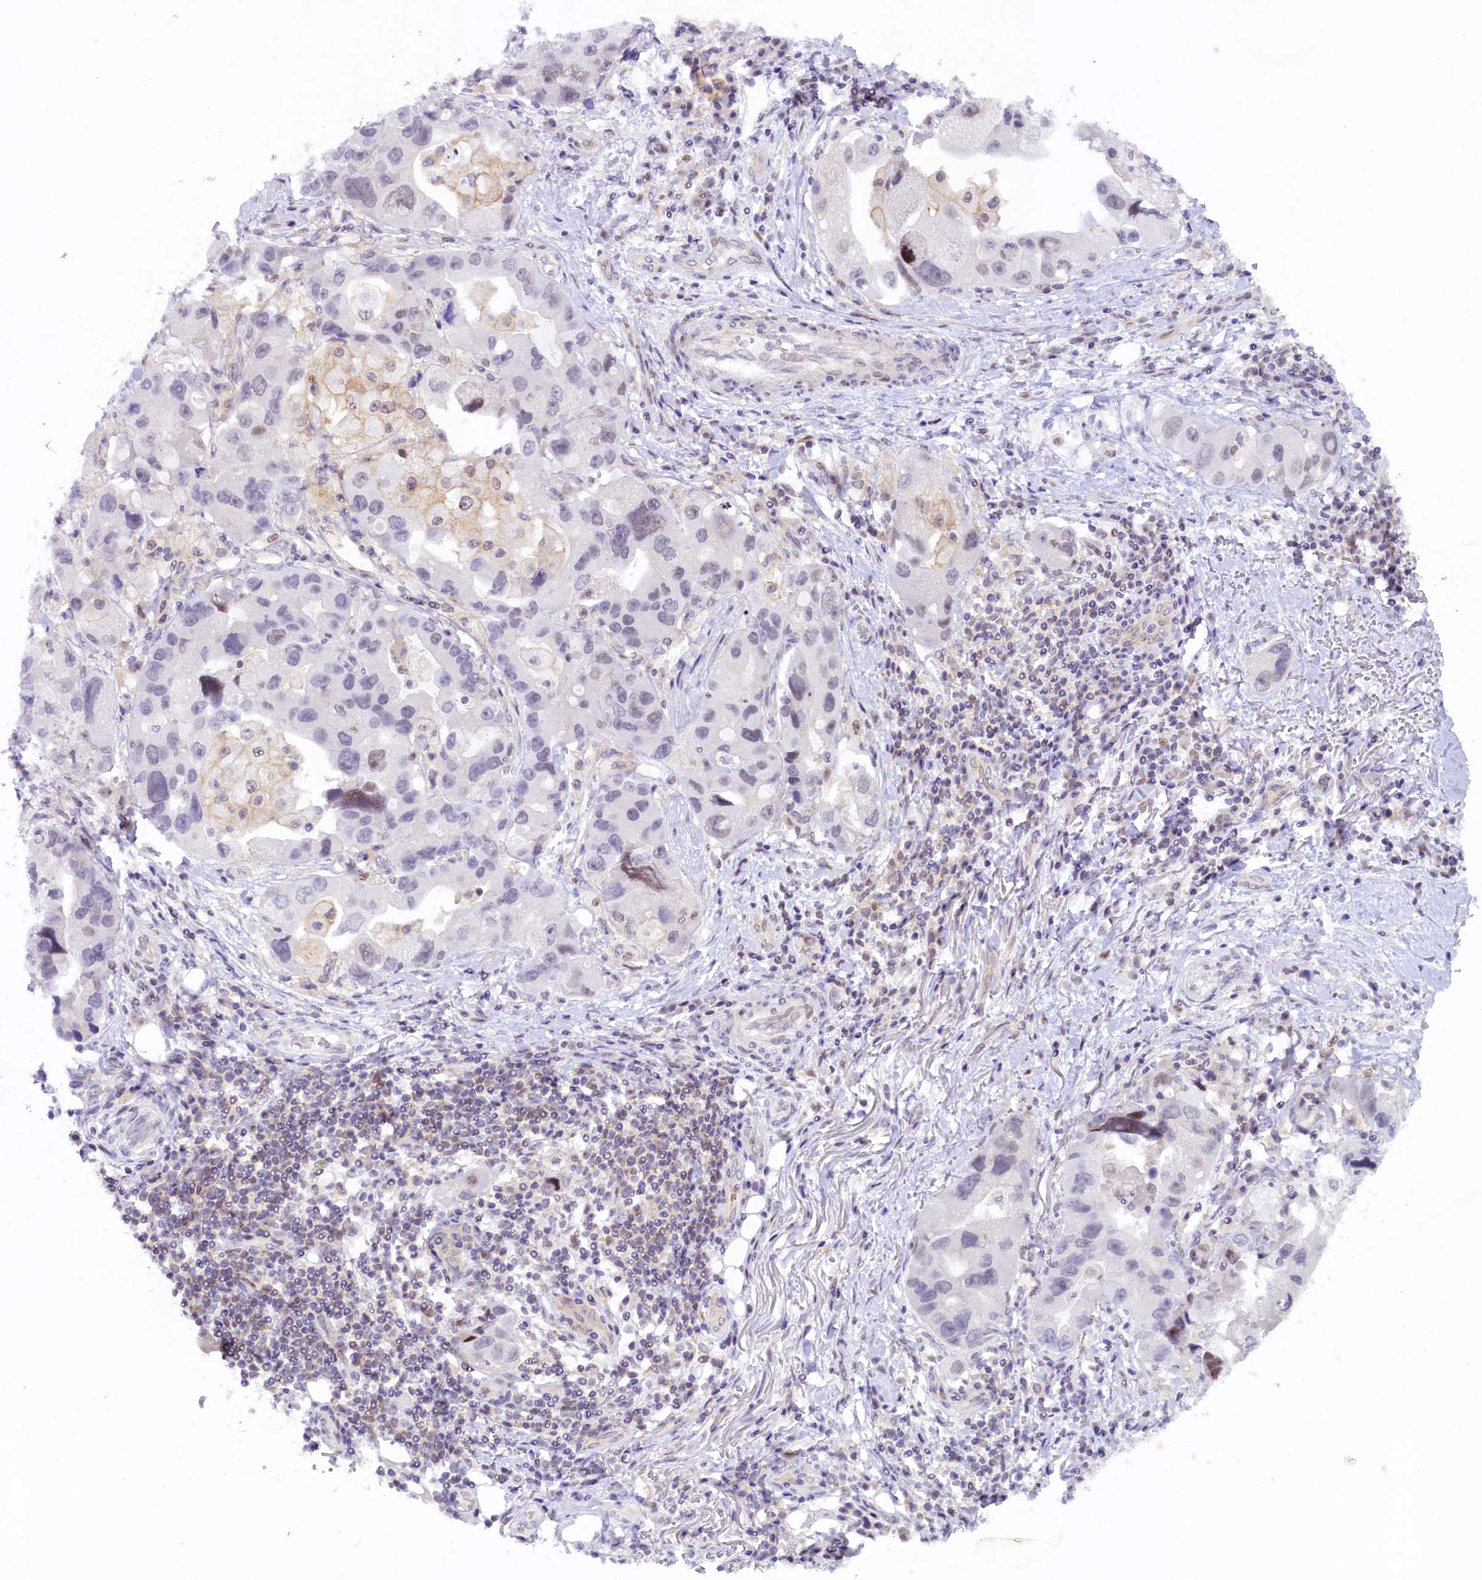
{"staining": {"intensity": "negative", "quantity": "none", "location": "none"}, "tissue": "lung cancer", "cell_type": "Tumor cells", "image_type": "cancer", "snomed": [{"axis": "morphology", "description": "Adenocarcinoma, NOS"}, {"axis": "topography", "description": "Lung"}], "caption": "IHC image of neoplastic tissue: human adenocarcinoma (lung) stained with DAB demonstrates no significant protein positivity in tumor cells.", "gene": "FCHO1", "patient": {"sex": "female", "age": 54}}